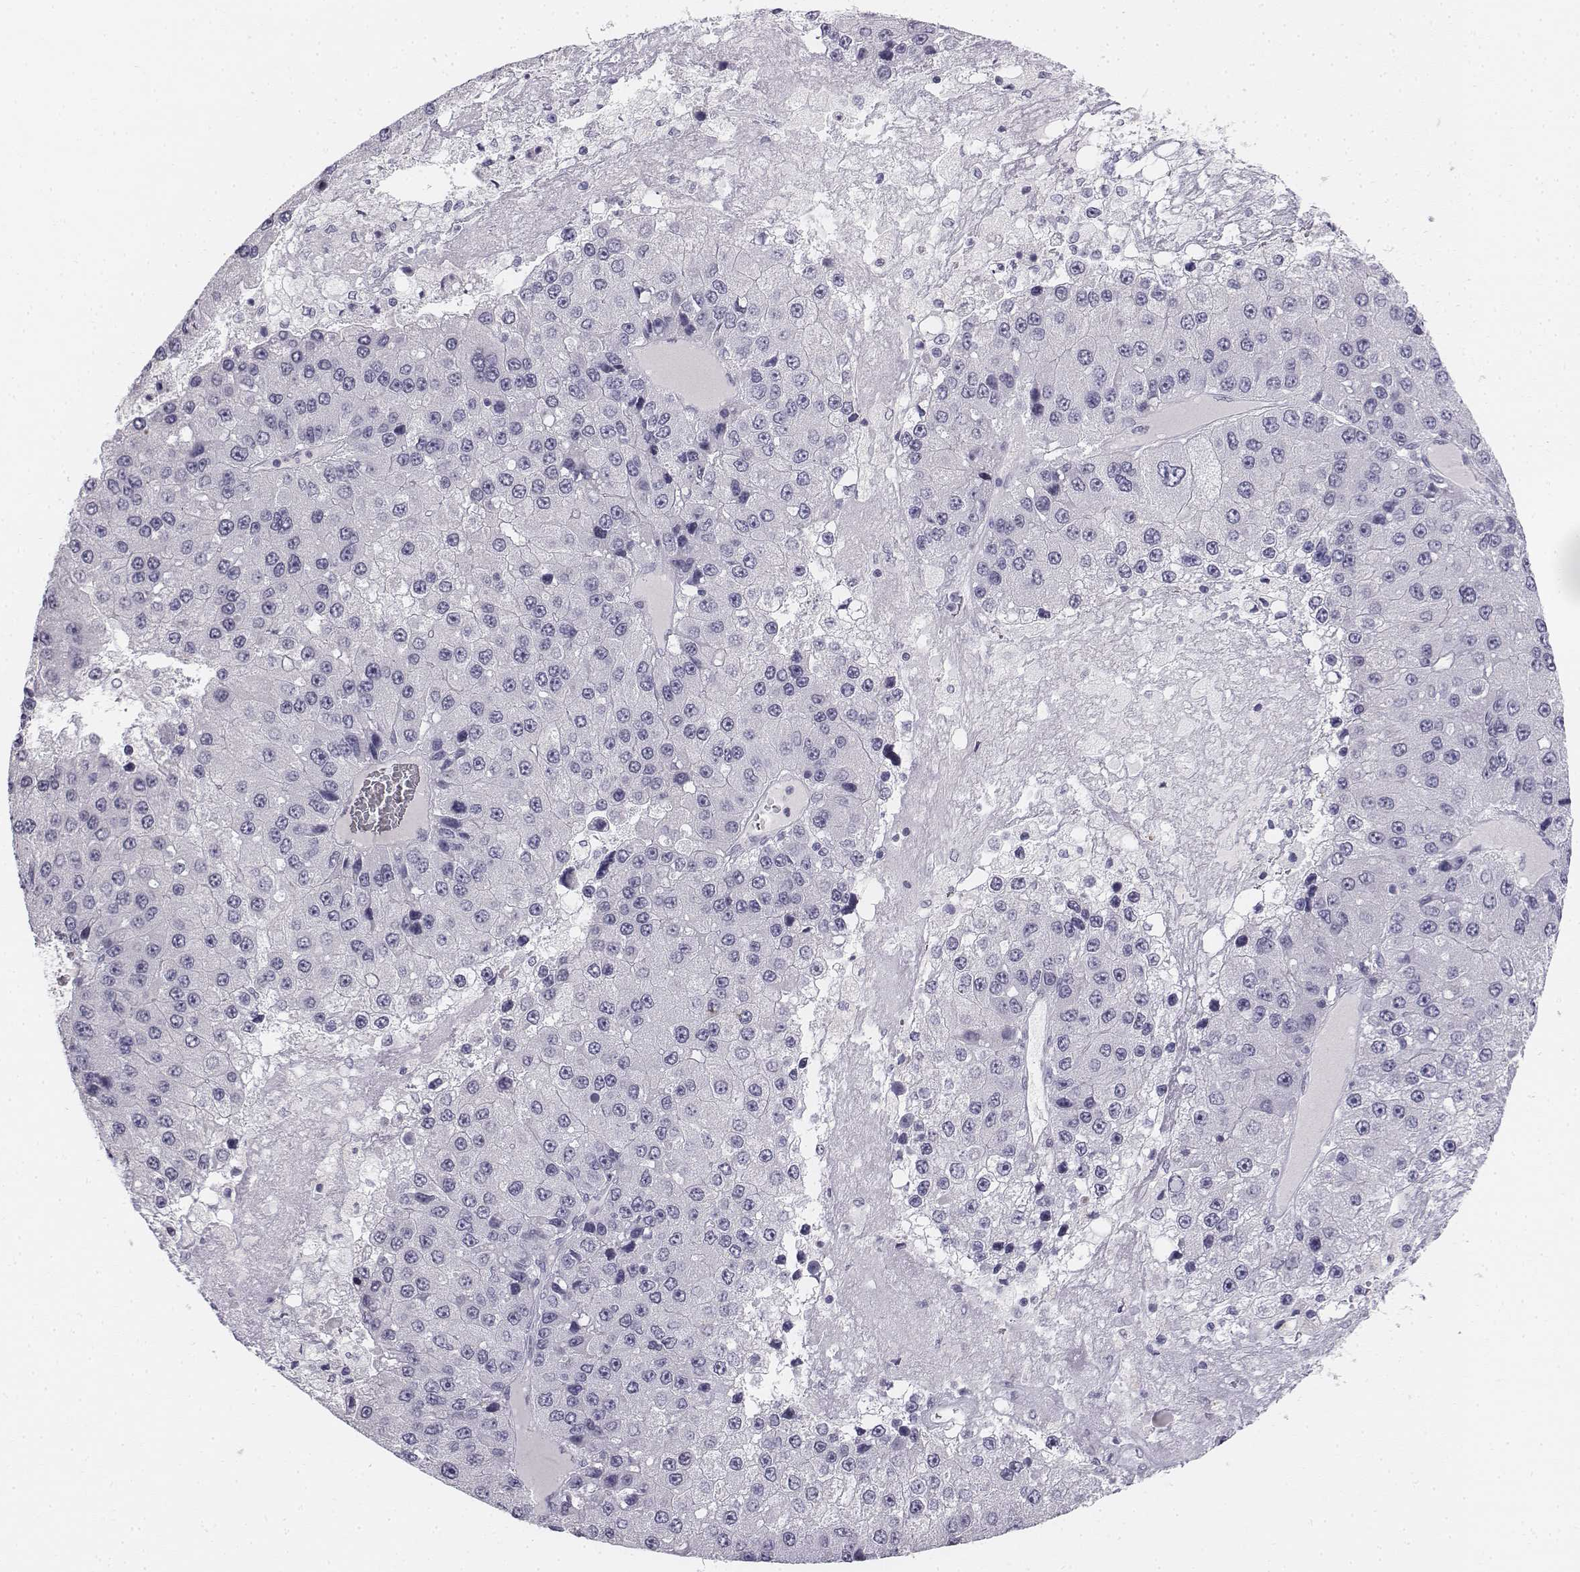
{"staining": {"intensity": "negative", "quantity": "none", "location": "none"}, "tissue": "liver cancer", "cell_type": "Tumor cells", "image_type": "cancer", "snomed": [{"axis": "morphology", "description": "Carcinoma, Hepatocellular, NOS"}, {"axis": "topography", "description": "Liver"}], "caption": "A photomicrograph of human hepatocellular carcinoma (liver) is negative for staining in tumor cells.", "gene": "TH", "patient": {"sex": "female", "age": 73}}